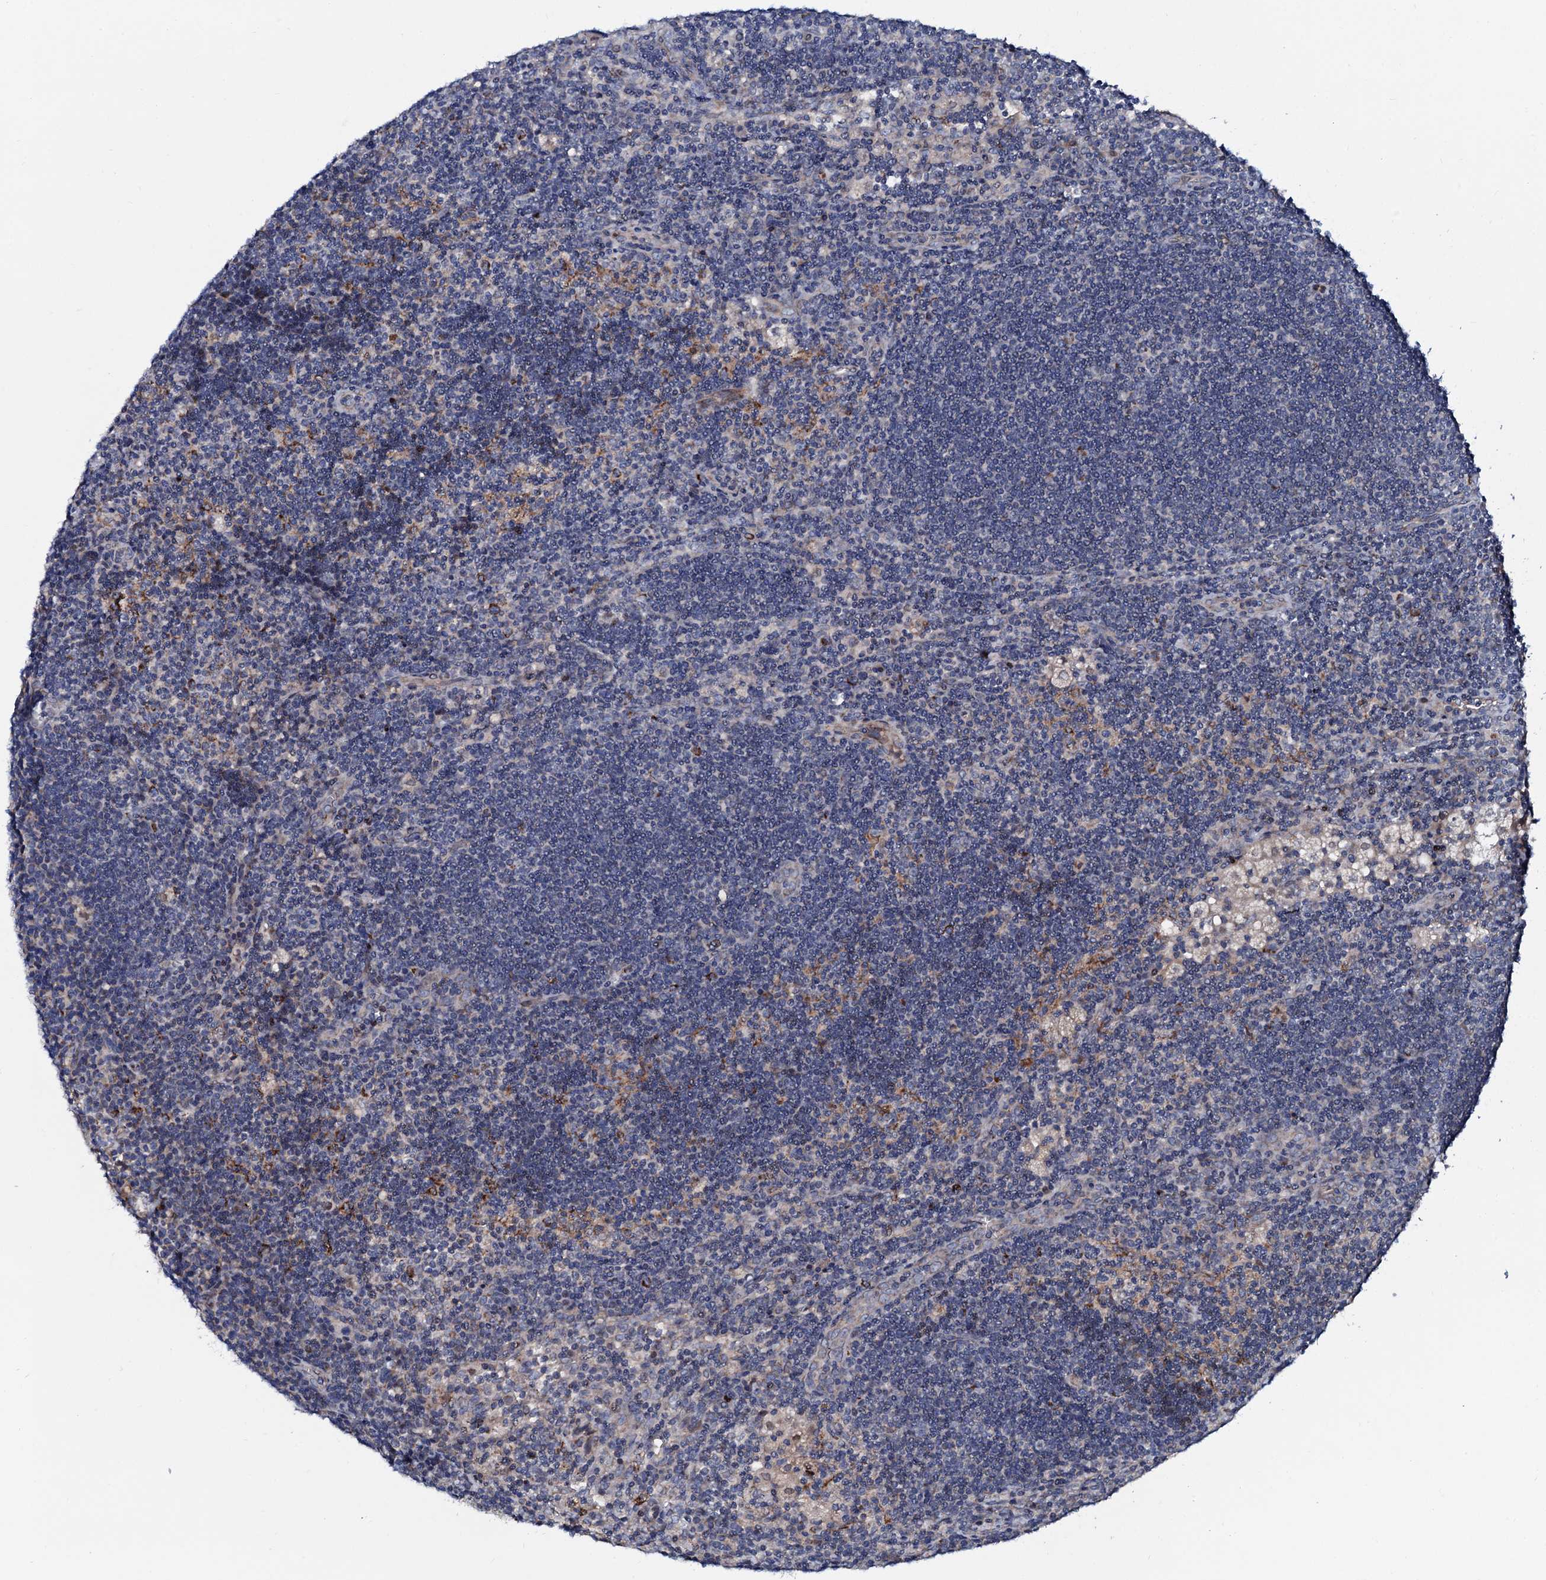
{"staining": {"intensity": "negative", "quantity": "none", "location": "none"}, "tissue": "lymph node", "cell_type": "Germinal center cells", "image_type": "normal", "snomed": [{"axis": "morphology", "description": "Normal tissue, NOS"}, {"axis": "topography", "description": "Lymph node"}], "caption": "Image shows no protein expression in germinal center cells of normal lymph node. (DAB (3,3'-diaminobenzidine) immunohistochemistry (IHC) with hematoxylin counter stain).", "gene": "PPP1R3D", "patient": {"sex": "male", "age": 24}}